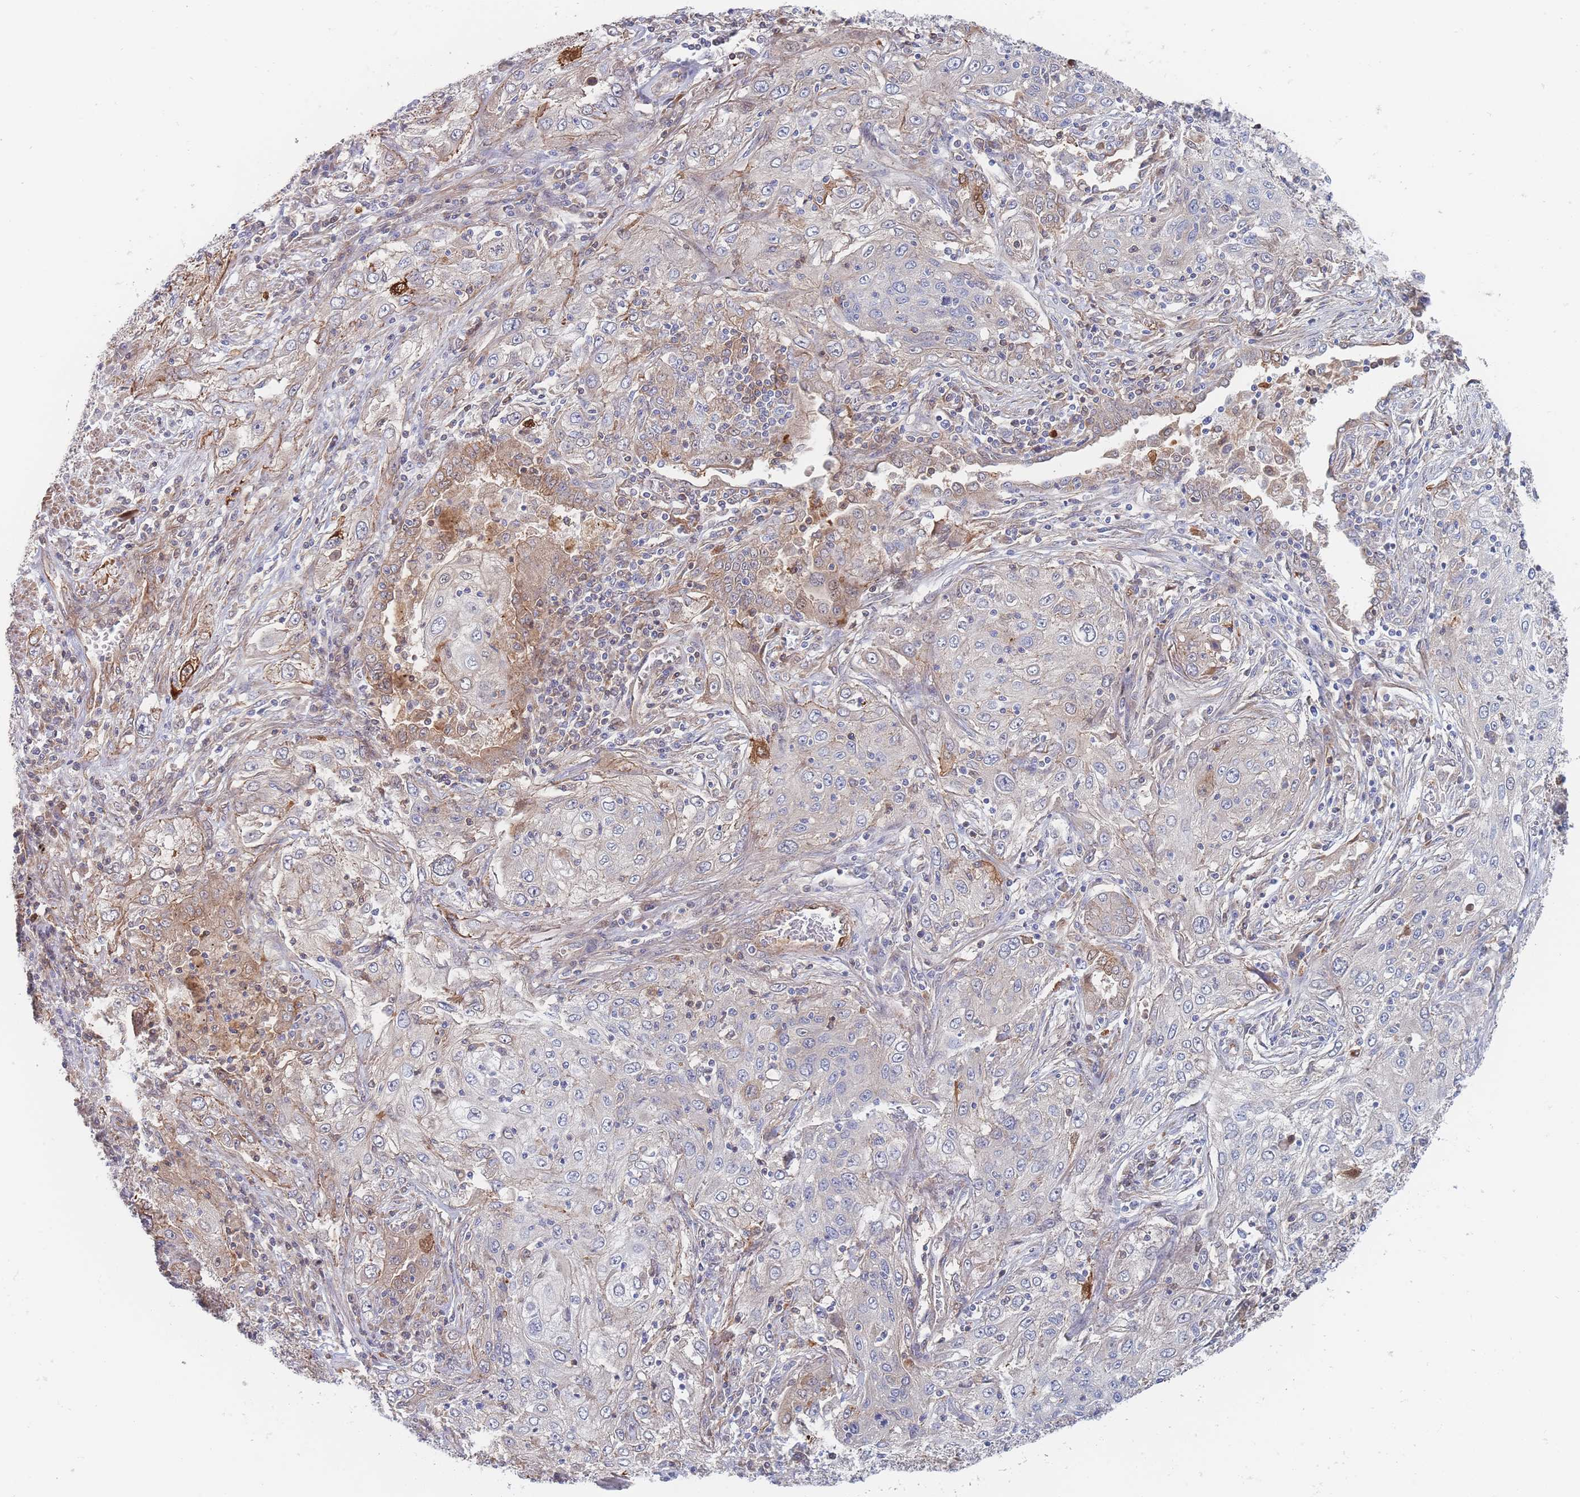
{"staining": {"intensity": "weak", "quantity": "<25%", "location": "cytoplasmic/membranous"}, "tissue": "lung cancer", "cell_type": "Tumor cells", "image_type": "cancer", "snomed": [{"axis": "morphology", "description": "Squamous cell carcinoma, NOS"}, {"axis": "topography", "description": "Lung"}], "caption": "The immunohistochemistry (IHC) histopathology image has no significant positivity in tumor cells of lung cancer tissue.", "gene": "G6PC1", "patient": {"sex": "female", "age": 69}}